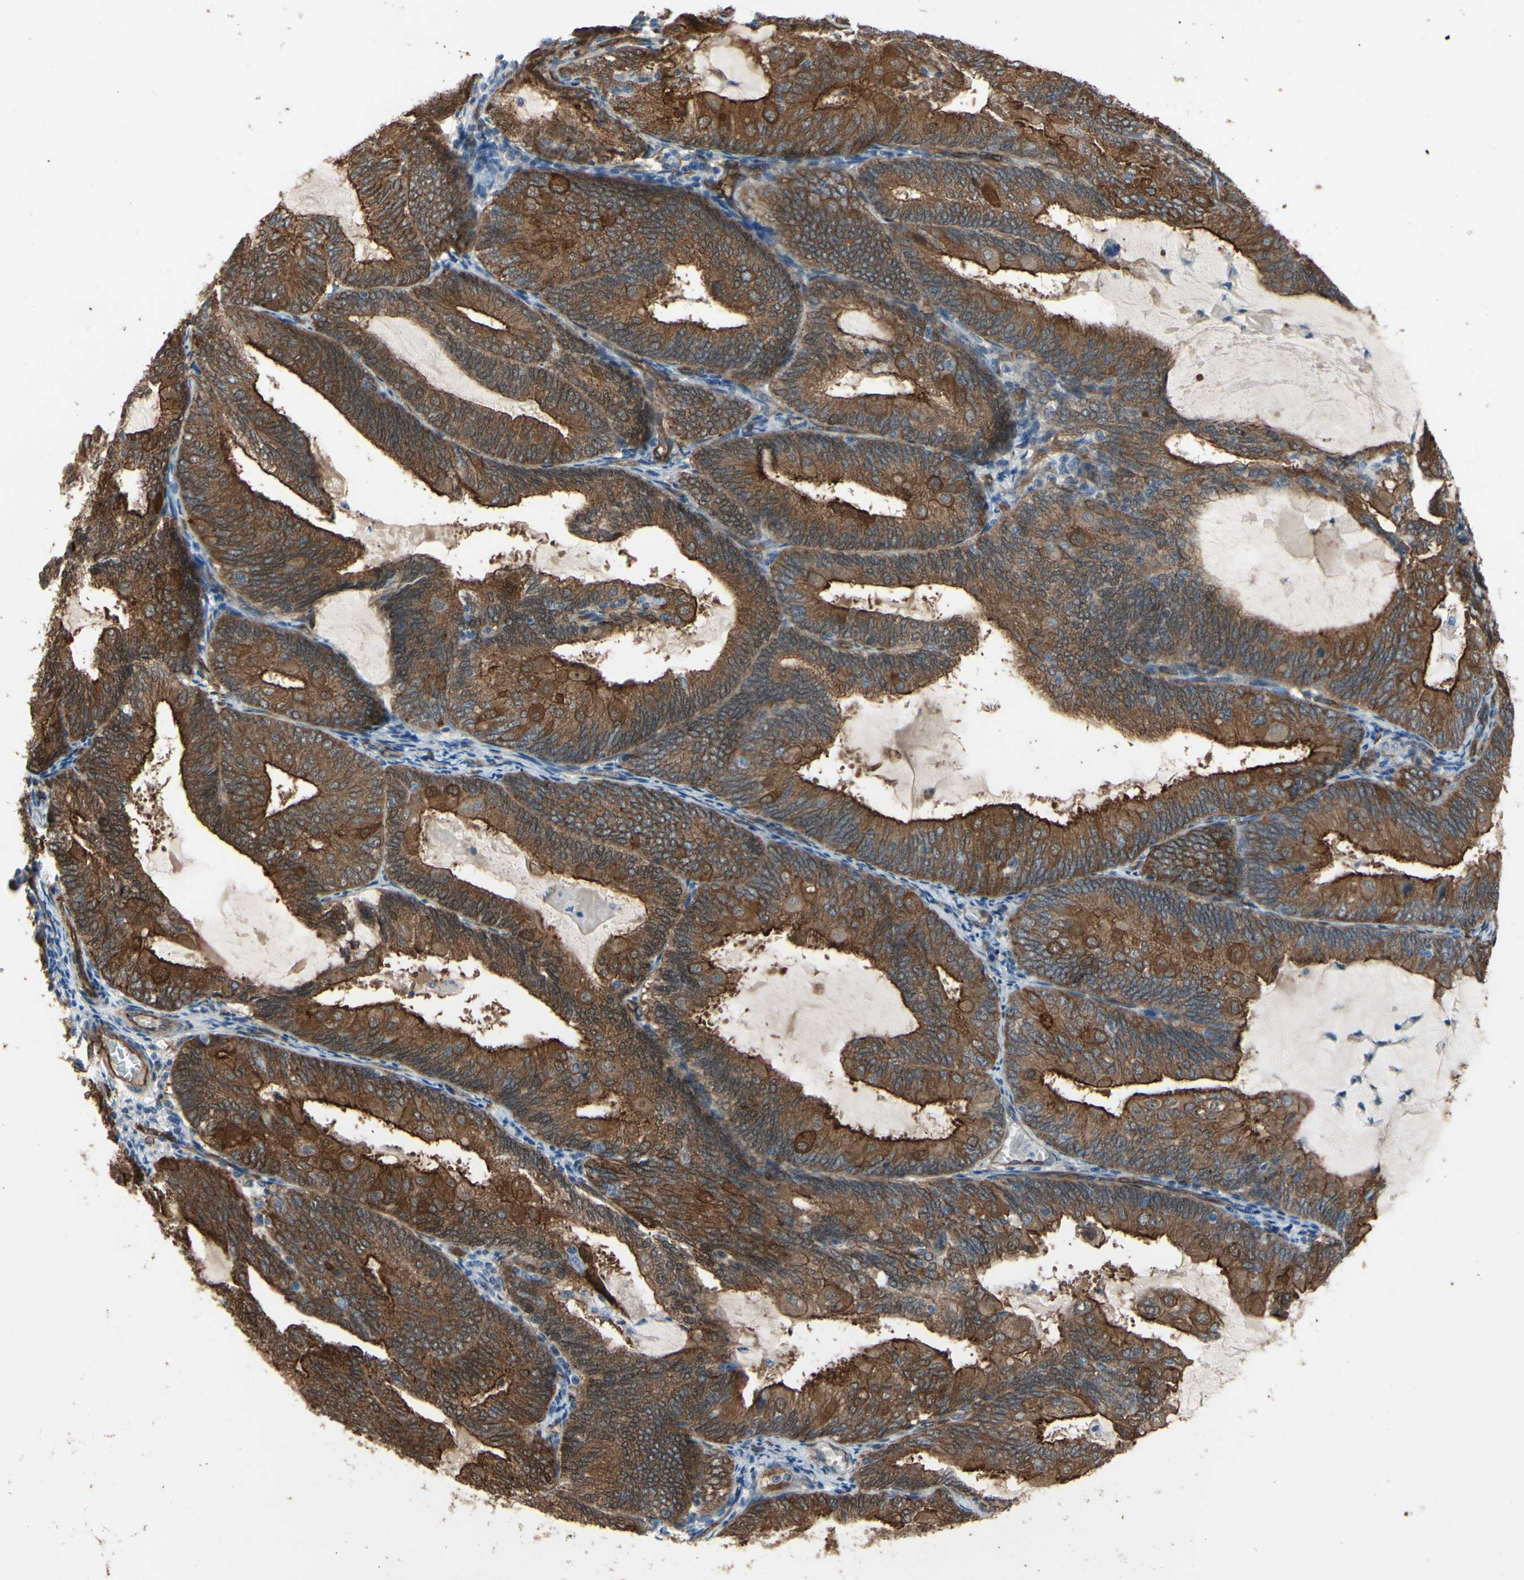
{"staining": {"intensity": "moderate", "quantity": ">75%", "location": "cytoplasmic/membranous"}, "tissue": "endometrial cancer", "cell_type": "Tumor cells", "image_type": "cancer", "snomed": [{"axis": "morphology", "description": "Adenocarcinoma, NOS"}, {"axis": "topography", "description": "Endometrium"}], "caption": "Moderate cytoplasmic/membranous staining for a protein is identified in approximately >75% of tumor cells of endometrial adenocarcinoma using immunohistochemistry (IHC).", "gene": "CTTNBP2", "patient": {"sex": "female", "age": 81}}